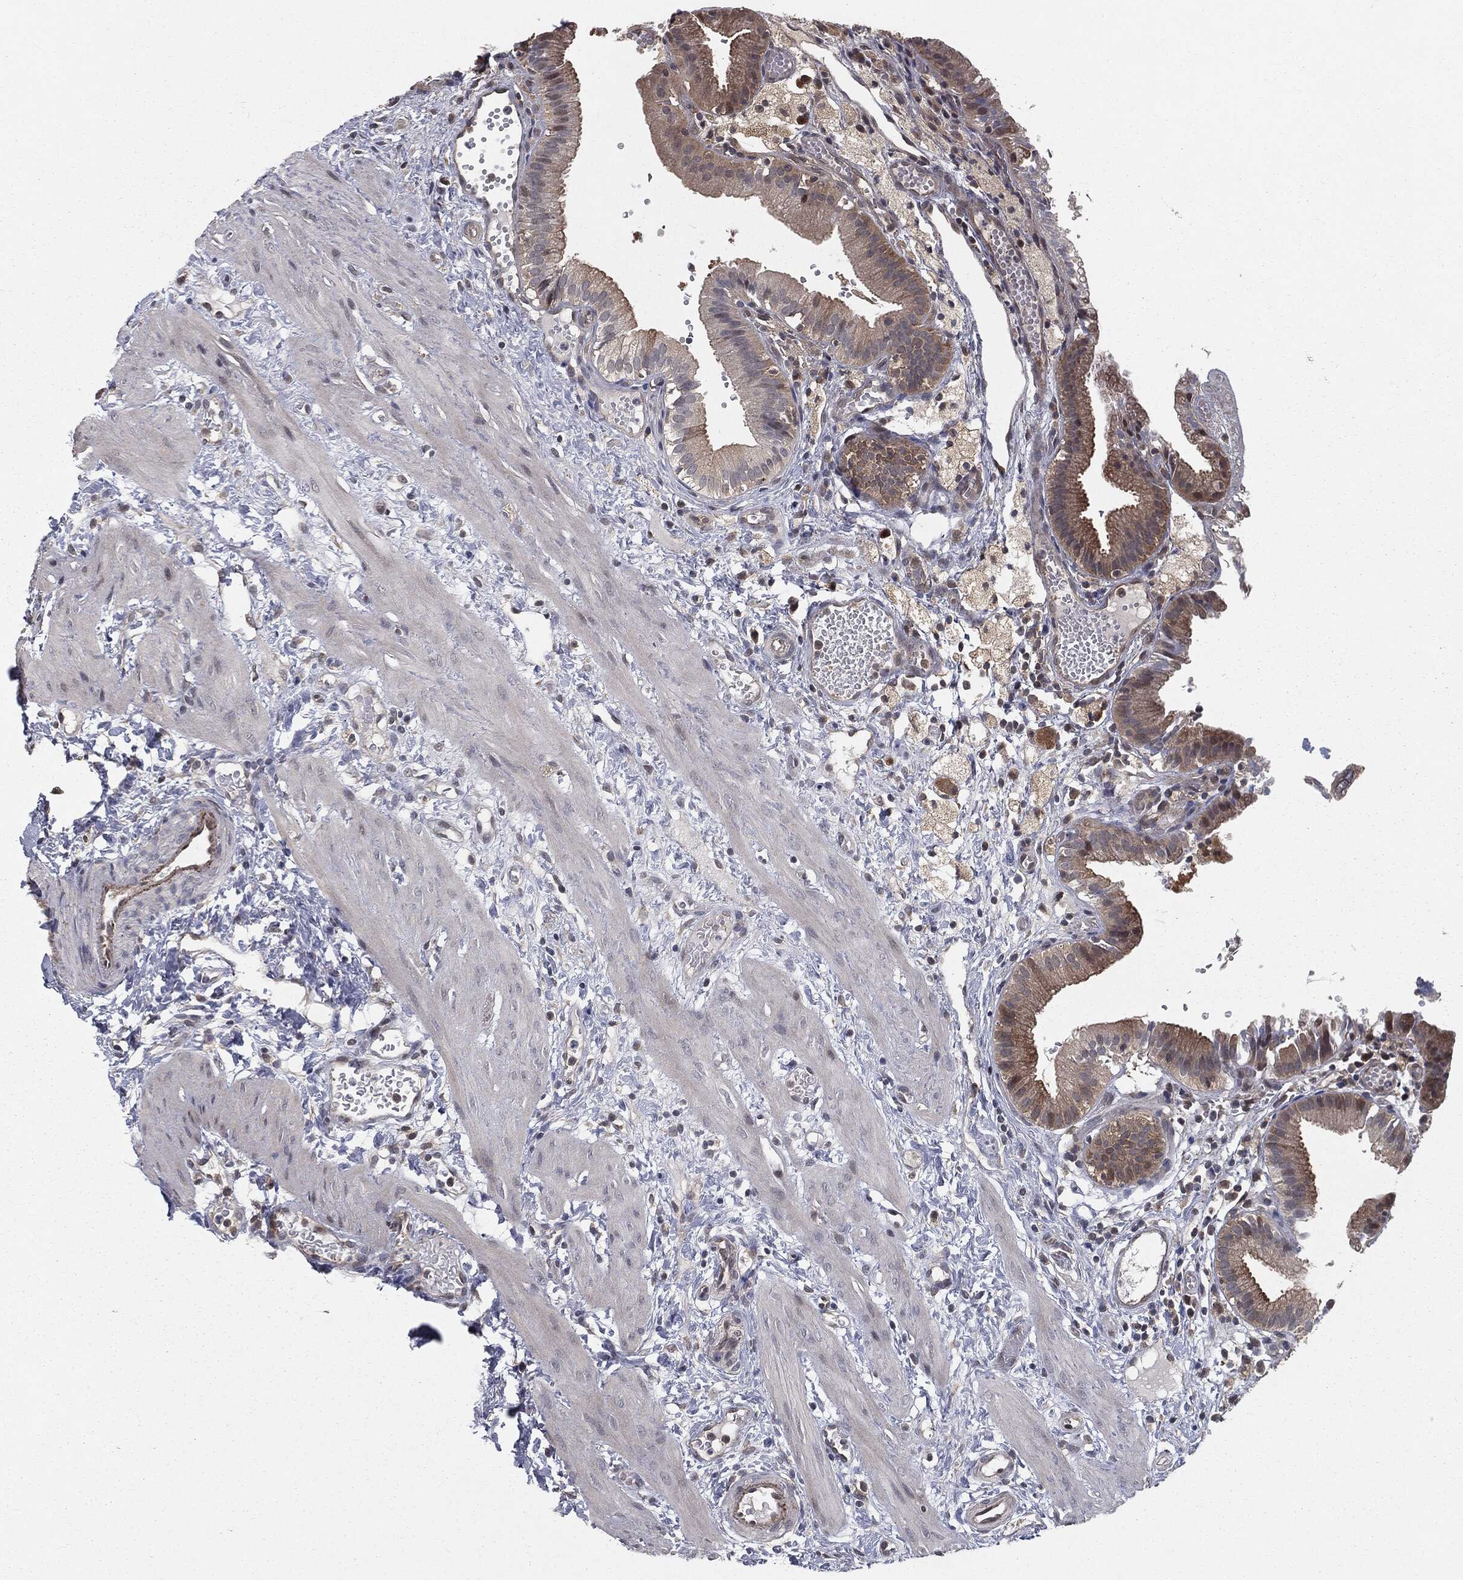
{"staining": {"intensity": "strong", "quantity": "<25%", "location": "cytoplasmic/membranous"}, "tissue": "gallbladder", "cell_type": "Glandular cells", "image_type": "normal", "snomed": [{"axis": "morphology", "description": "Normal tissue, NOS"}, {"axis": "topography", "description": "Gallbladder"}], "caption": "Gallbladder stained for a protein (brown) demonstrates strong cytoplasmic/membranous positive expression in approximately <25% of glandular cells.", "gene": "FBXO7", "patient": {"sex": "female", "age": 24}}